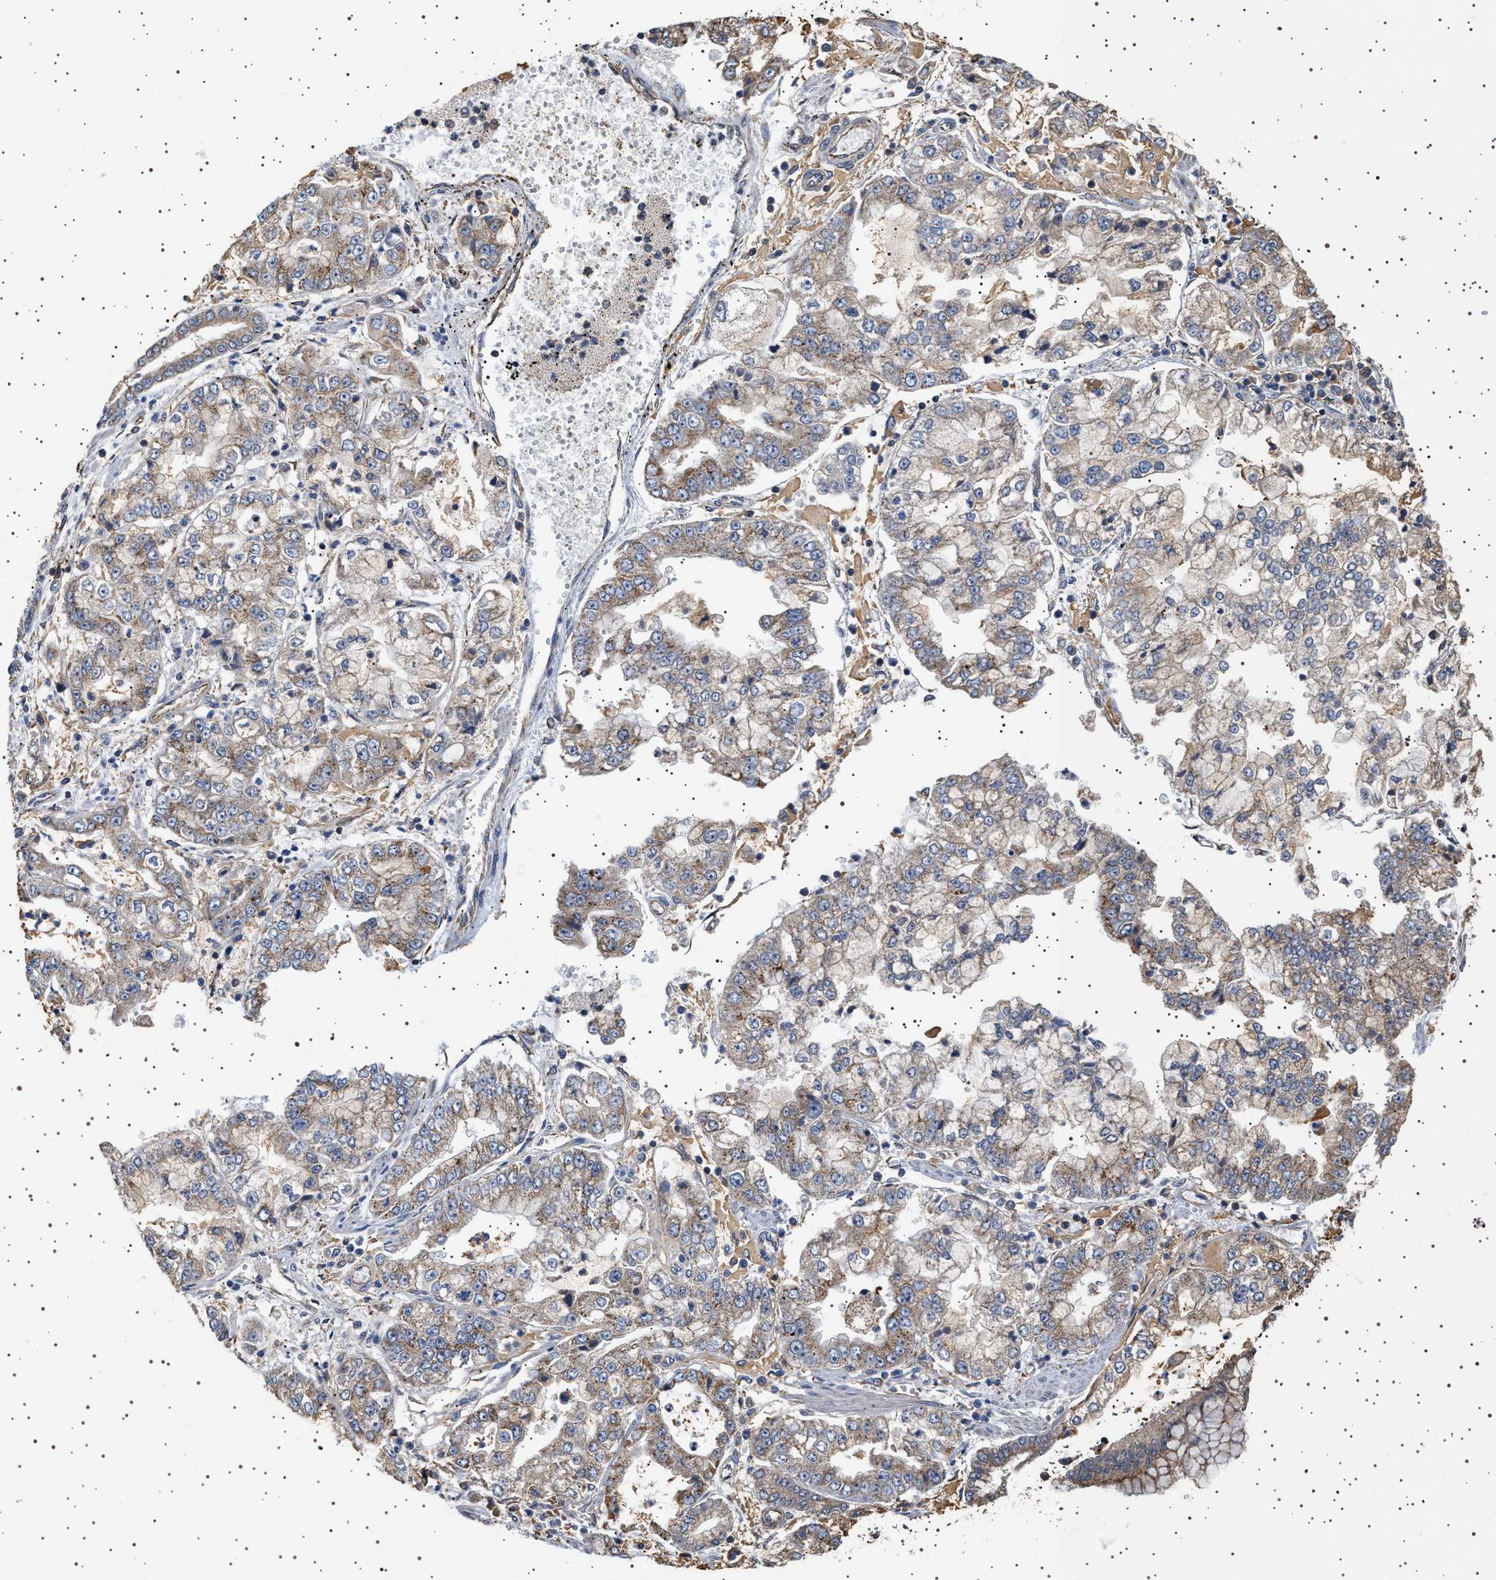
{"staining": {"intensity": "weak", "quantity": ">75%", "location": "cytoplasmic/membranous"}, "tissue": "stomach cancer", "cell_type": "Tumor cells", "image_type": "cancer", "snomed": [{"axis": "morphology", "description": "Adenocarcinoma, NOS"}, {"axis": "topography", "description": "Stomach"}], "caption": "Tumor cells display low levels of weak cytoplasmic/membranous staining in about >75% of cells in human stomach cancer.", "gene": "TRUB2", "patient": {"sex": "male", "age": 76}}